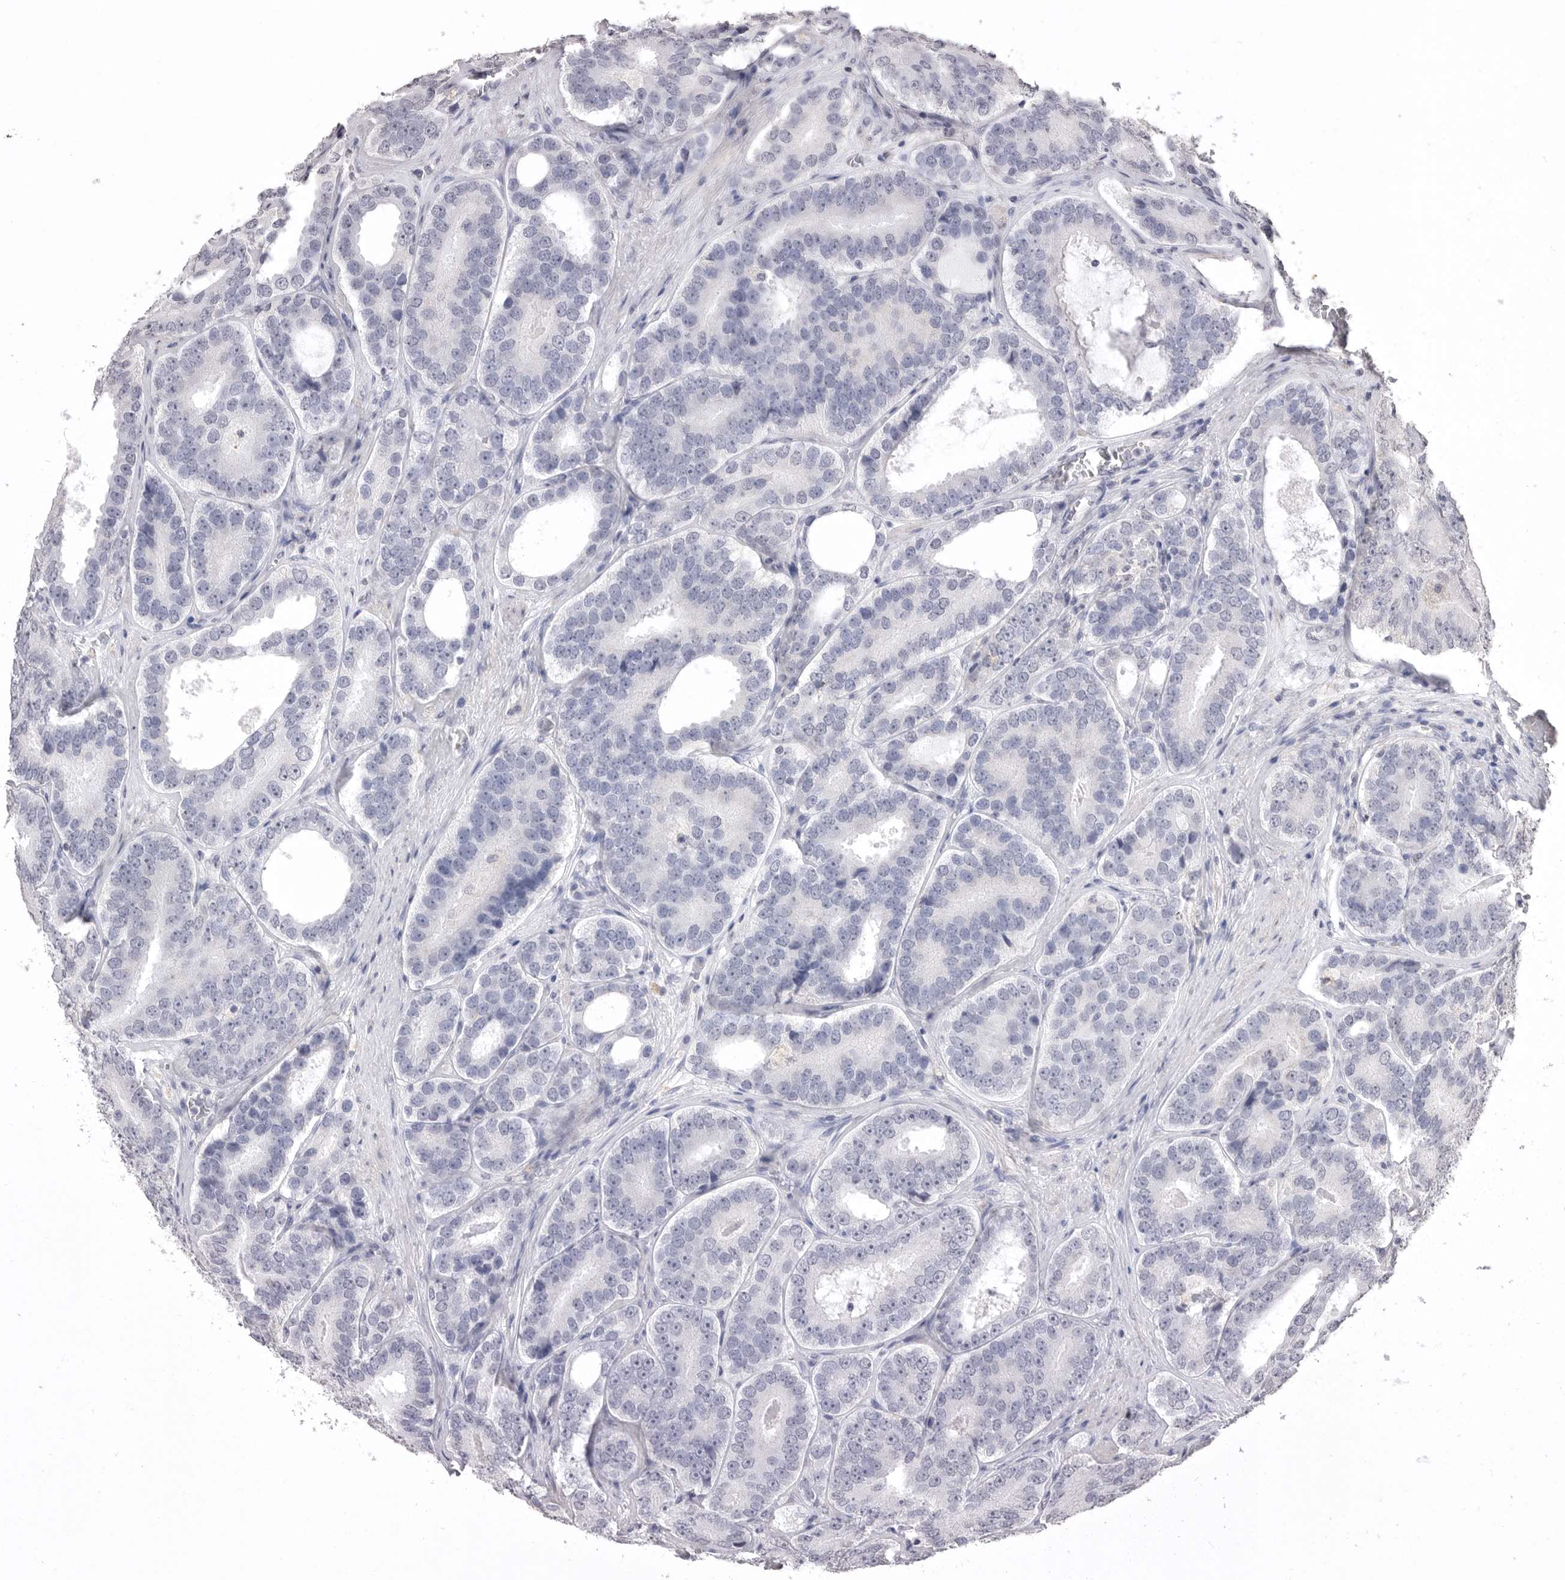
{"staining": {"intensity": "negative", "quantity": "none", "location": "none"}, "tissue": "prostate cancer", "cell_type": "Tumor cells", "image_type": "cancer", "snomed": [{"axis": "morphology", "description": "Adenocarcinoma, High grade"}, {"axis": "topography", "description": "Prostate"}], "caption": "Tumor cells are negative for brown protein staining in prostate cancer.", "gene": "ICAM5", "patient": {"sex": "male", "age": 56}}